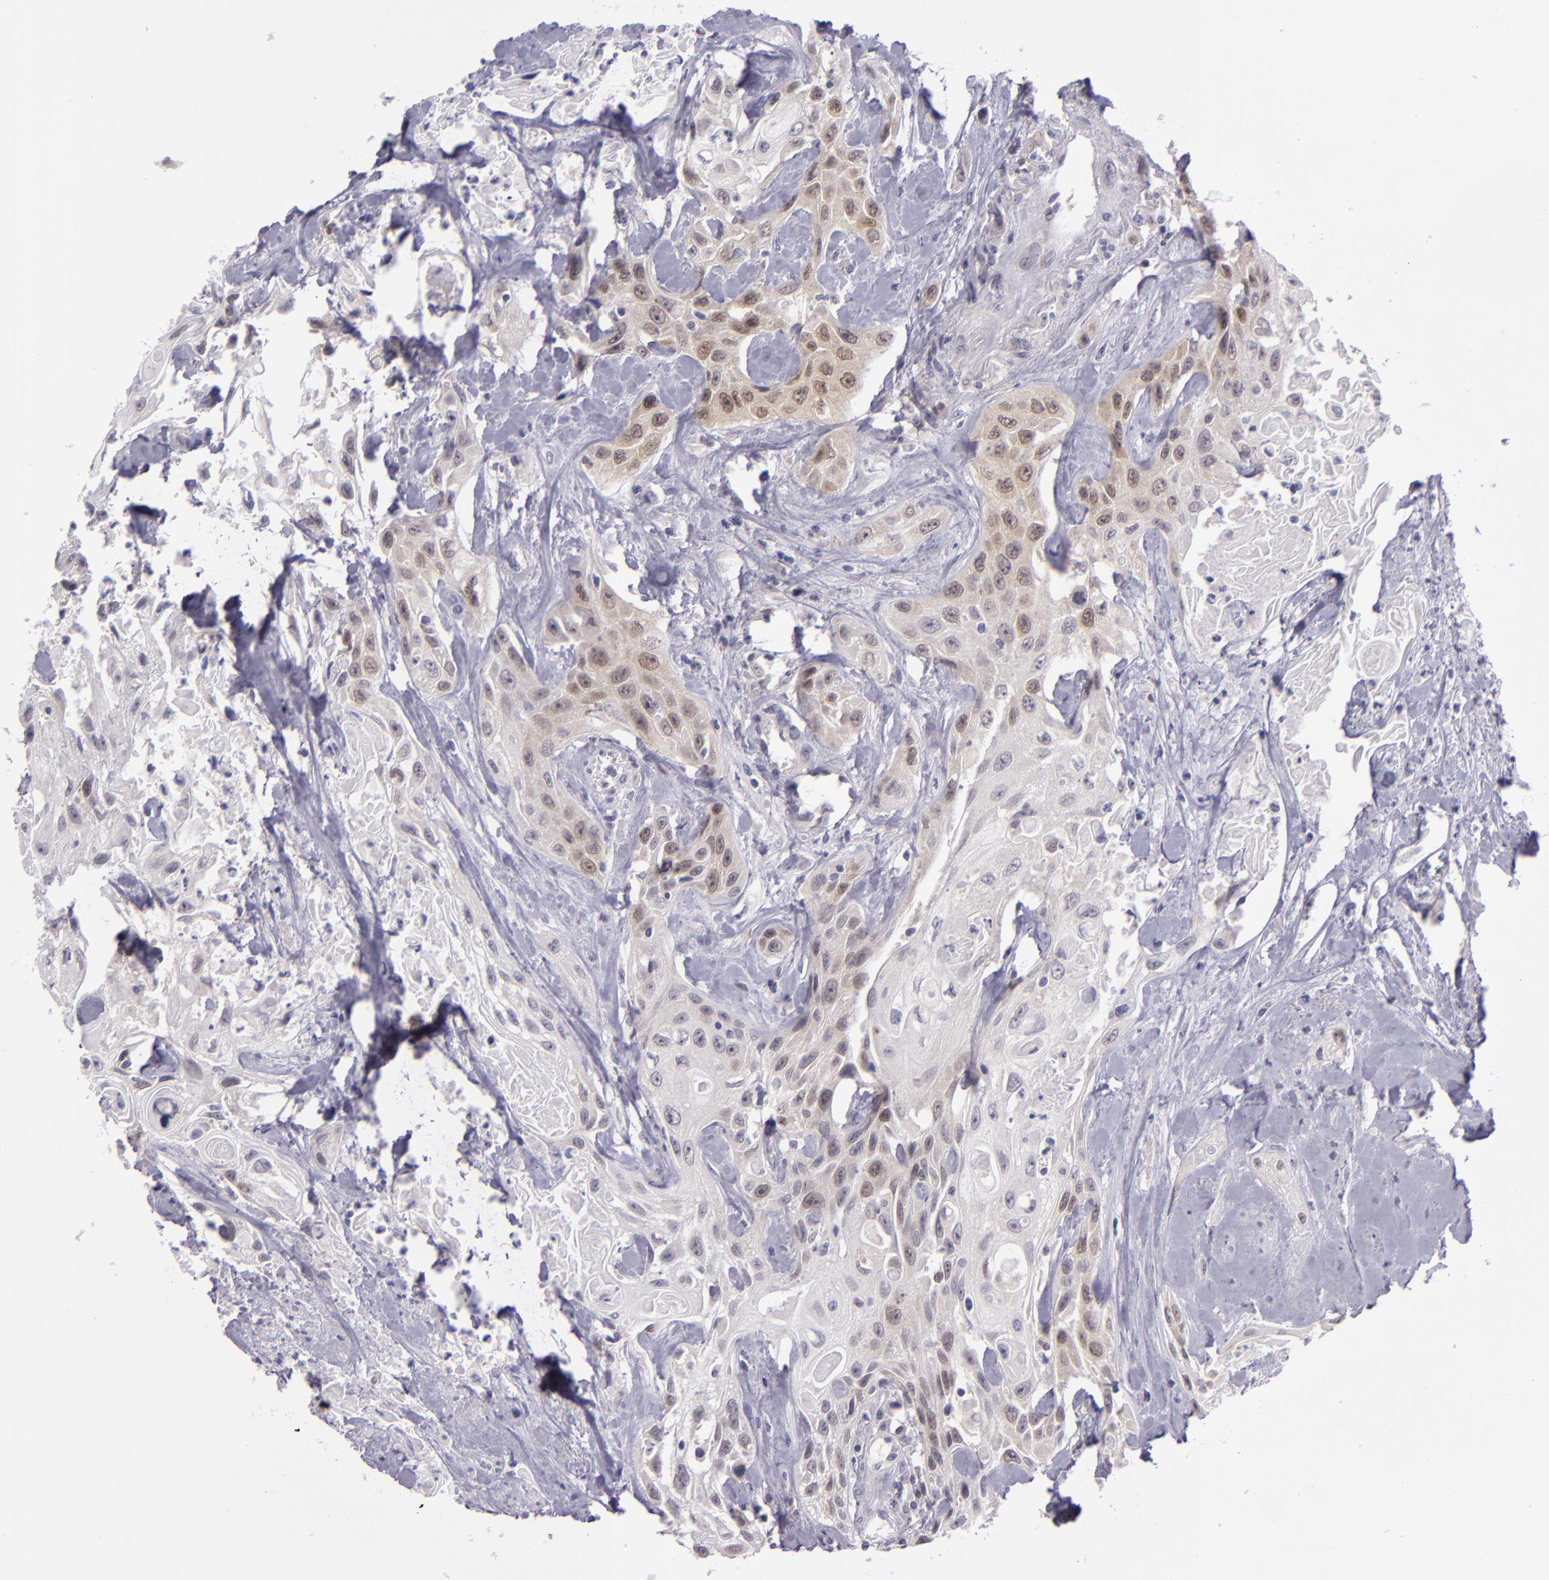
{"staining": {"intensity": "weak", "quantity": "<25%", "location": "cytoplasmic/membranous,nuclear"}, "tissue": "urothelial cancer", "cell_type": "Tumor cells", "image_type": "cancer", "snomed": [{"axis": "morphology", "description": "Urothelial carcinoma, High grade"}, {"axis": "topography", "description": "Urinary bladder"}], "caption": "Urothelial cancer was stained to show a protein in brown. There is no significant staining in tumor cells. (DAB (3,3'-diaminobenzidine) immunohistochemistry (IHC), high magnification).", "gene": "CSE1L", "patient": {"sex": "female", "age": 84}}